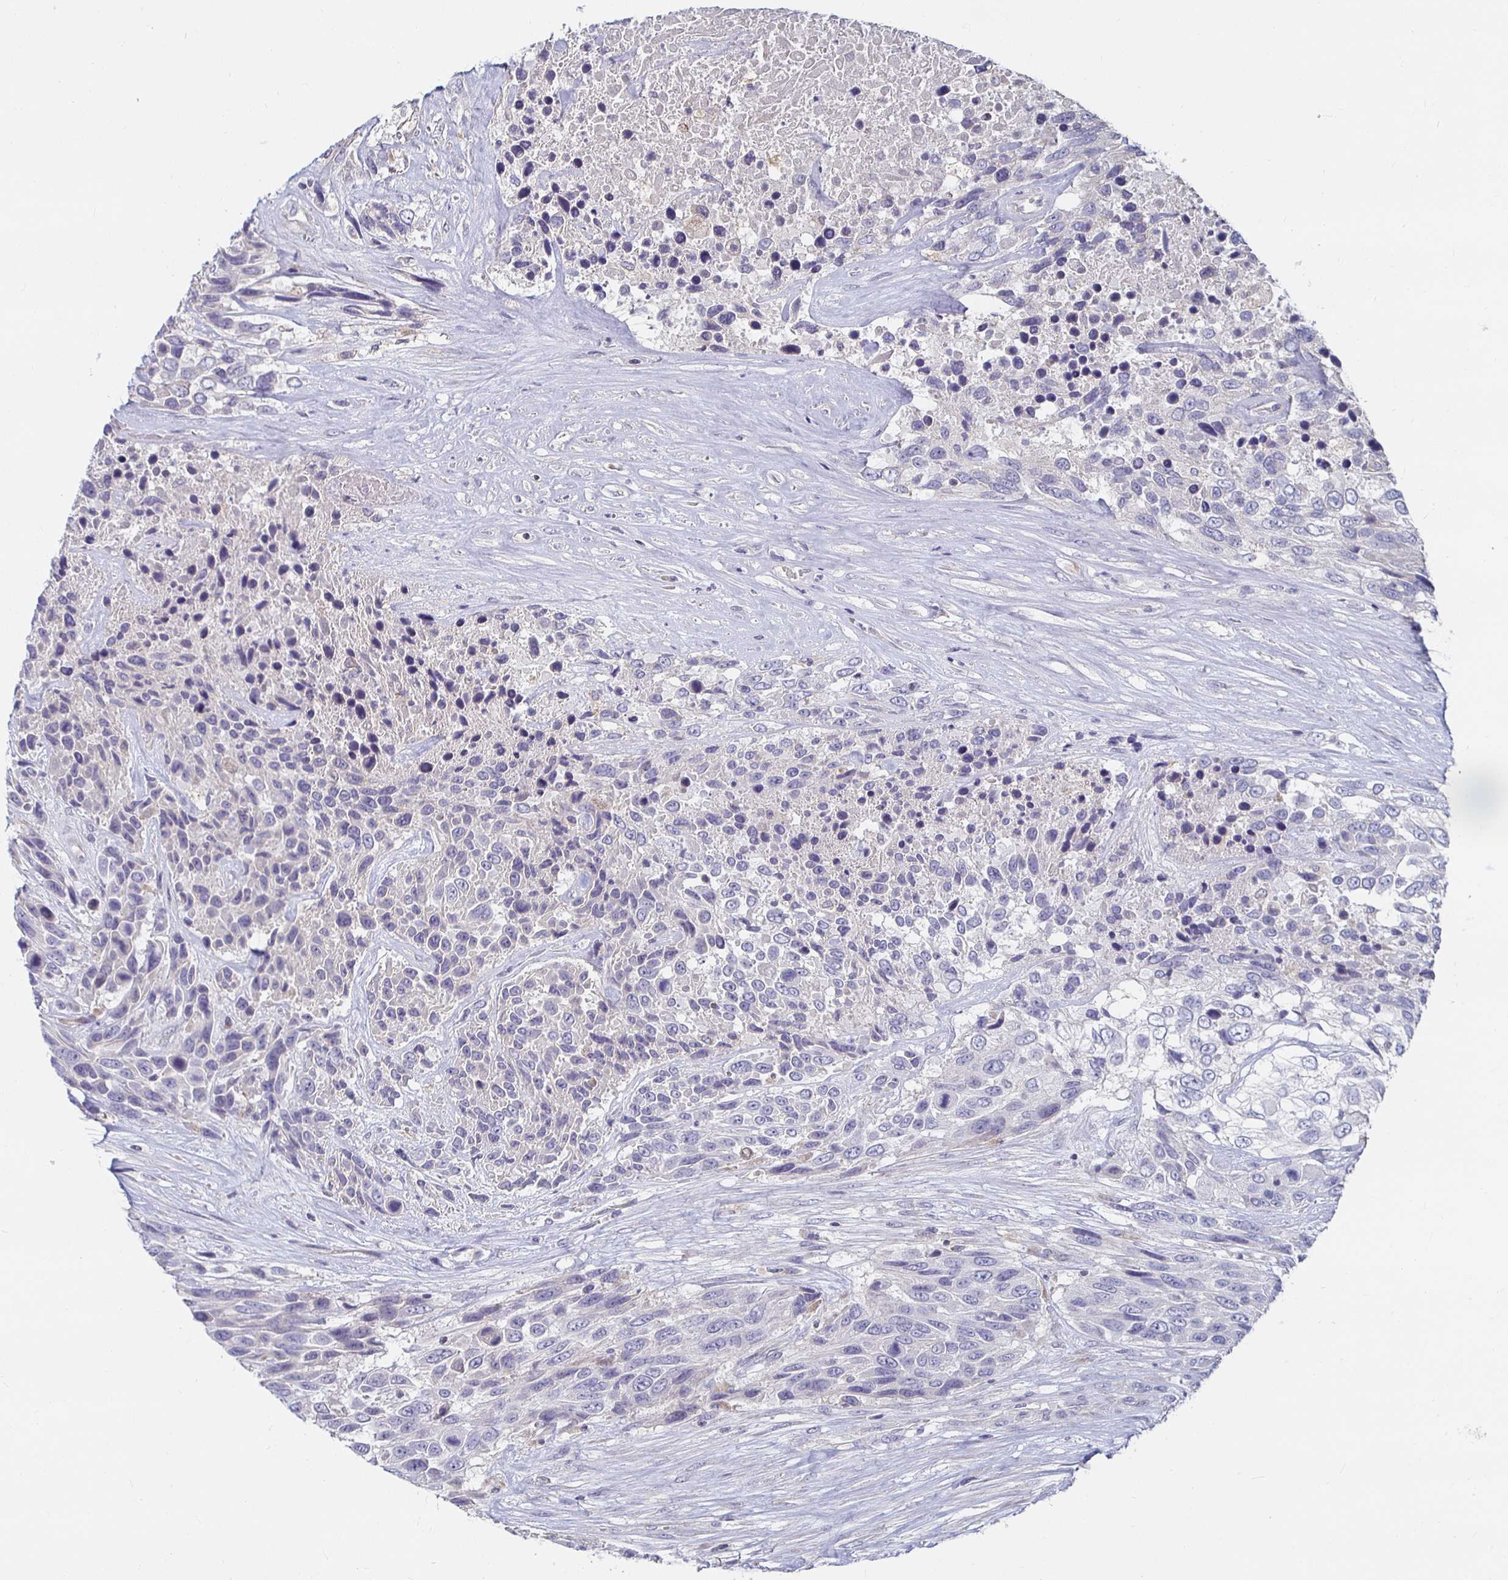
{"staining": {"intensity": "negative", "quantity": "none", "location": "none"}, "tissue": "urothelial cancer", "cell_type": "Tumor cells", "image_type": "cancer", "snomed": [{"axis": "morphology", "description": "Urothelial carcinoma, High grade"}, {"axis": "topography", "description": "Urinary bladder"}], "caption": "IHC of urothelial cancer displays no expression in tumor cells.", "gene": "RNF144B", "patient": {"sex": "female", "age": 70}}